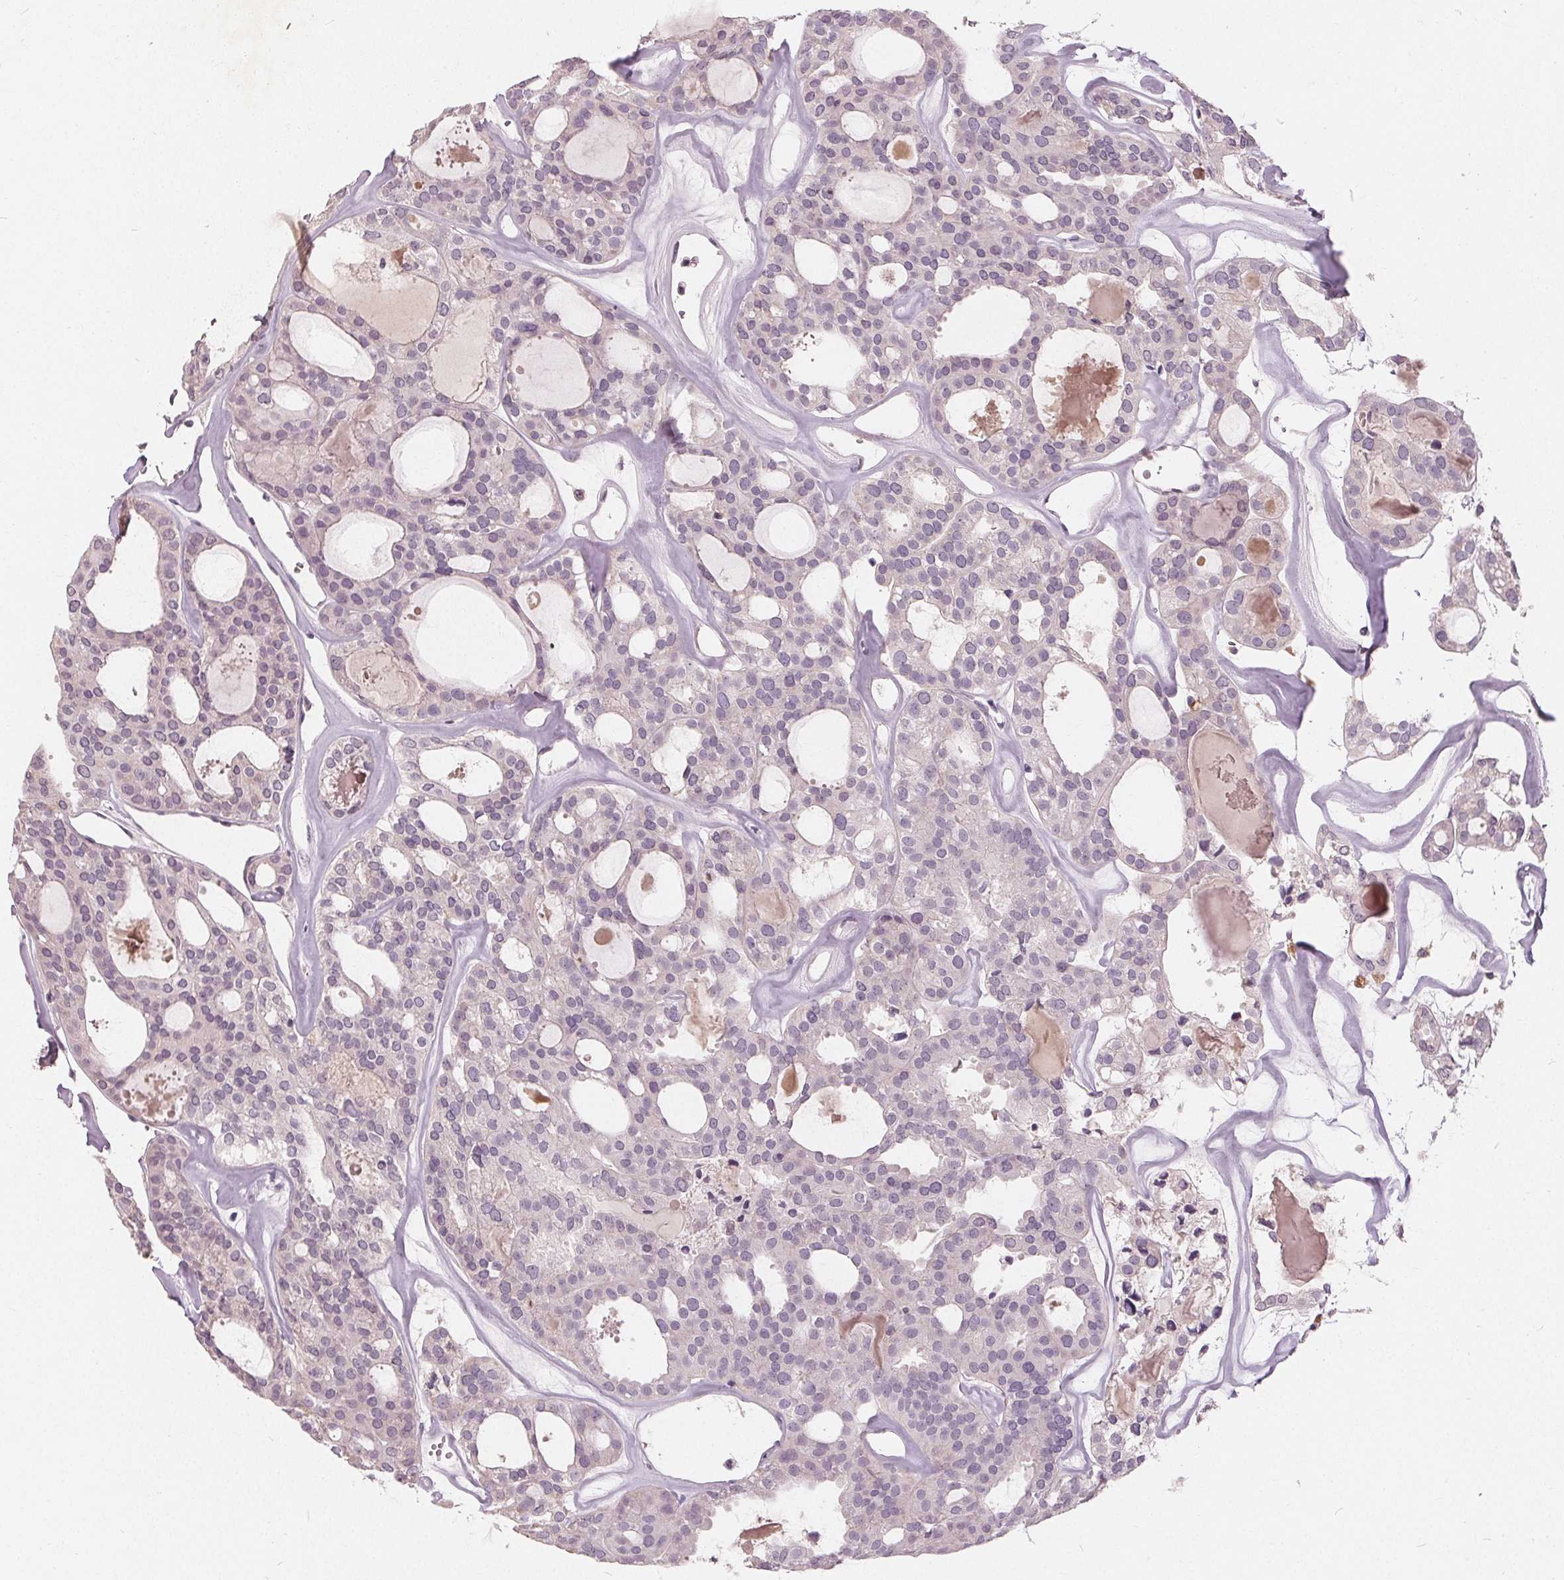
{"staining": {"intensity": "negative", "quantity": "none", "location": "none"}, "tissue": "thyroid cancer", "cell_type": "Tumor cells", "image_type": "cancer", "snomed": [{"axis": "morphology", "description": "Follicular adenoma carcinoma, NOS"}, {"axis": "topography", "description": "Thyroid gland"}], "caption": "IHC of human follicular adenoma carcinoma (thyroid) displays no positivity in tumor cells.", "gene": "TRIM60", "patient": {"sex": "male", "age": 75}}